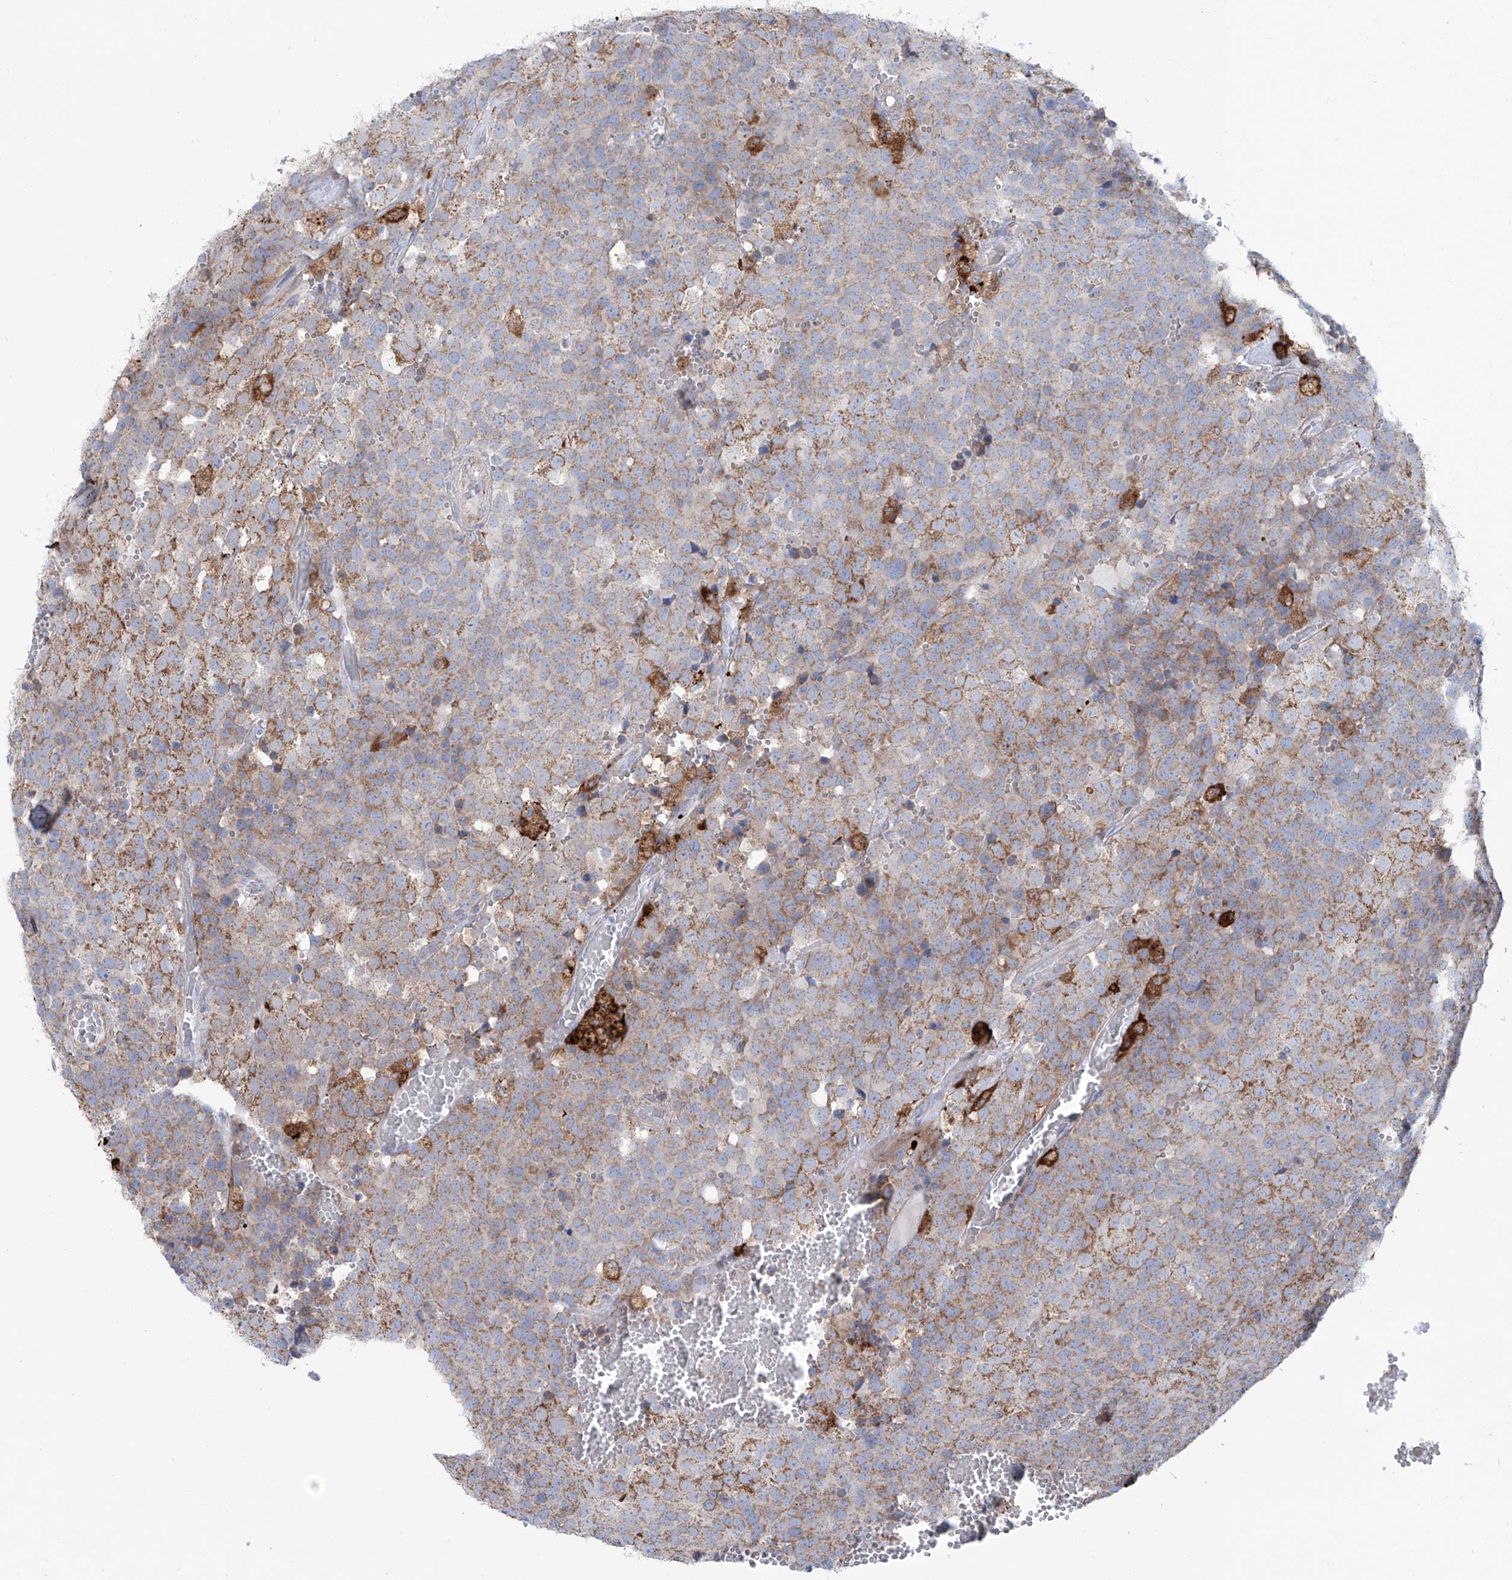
{"staining": {"intensity": "moderate", "quantity": "25%-75%", "location": "cytoplasmic/membranous"}, "tissue": "testis cancer", "cell_type": "Tumor cells", "image_type": "cancer", "snomed": [{"axis": "morphology", "description": "Seminoma, NOS"}, {"axis": "topography", "description": "Testis"}], "caption": "Human testis cancer stained with a brown dye shows moderate cytoplasmic/membranous positive expression in approximately 25%-75% of tumor cells.", "gene": "ALDH6A1", "patient": {"sex": "male", "age": 71}}